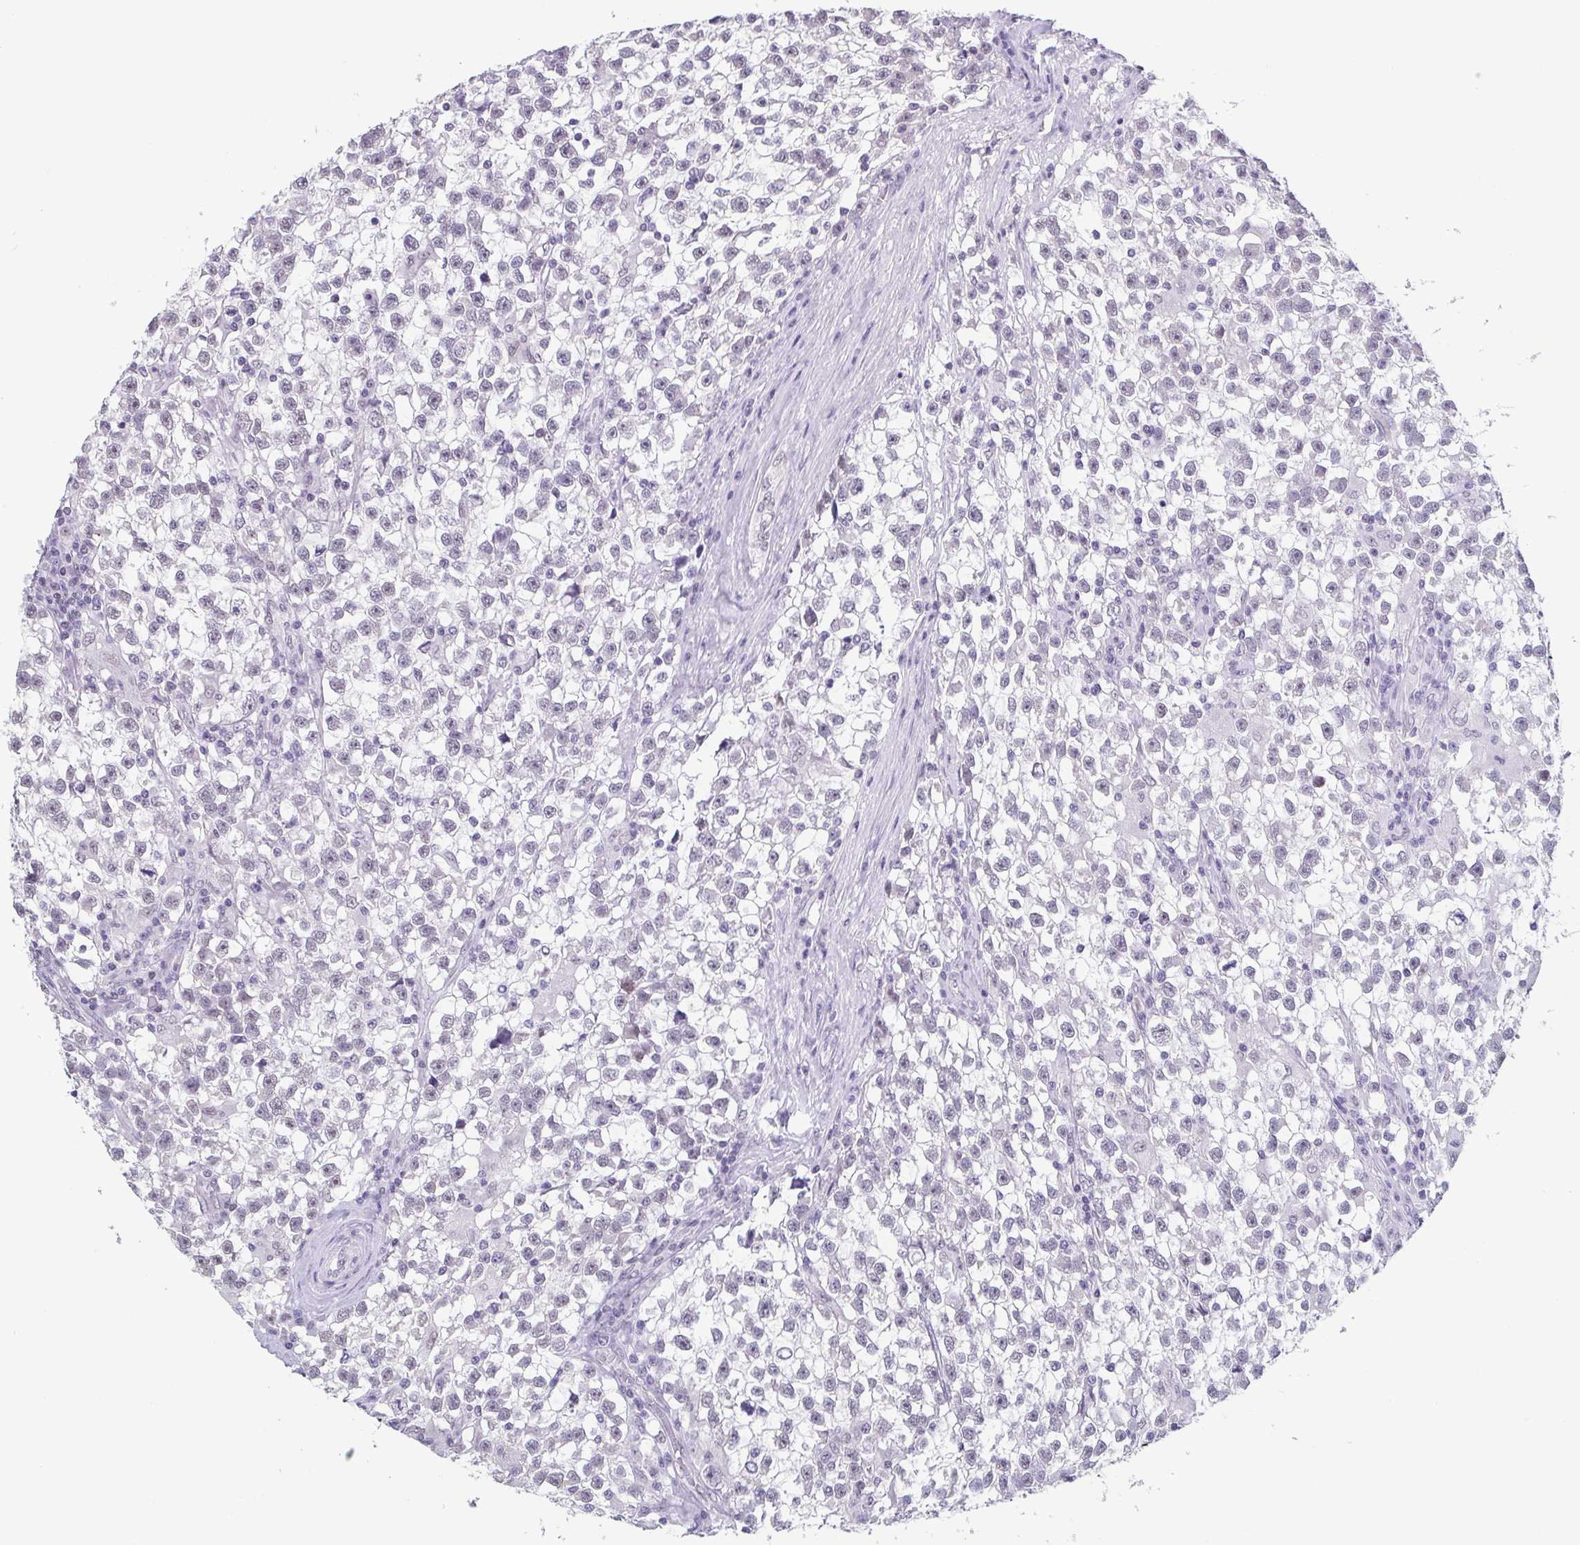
{"staining": {"intensity": "negative", "quantity": "none", "location": "none"}, "tissue": "testis cancer", "cell_type": "Tumor cells", "image_type": "cancer", "snomed": [{"axis": "morphology", "description": "Seminoma, NOS"}, {"axis": "topography", "description": "Testis"}], "caption": "High power microscopy image of an IHC photomicrograph of testis seminoma, revealing no significant positivity in tumor cells.", "gene": "TMEM92", "patient": {"sex": "male", "age": 31}}